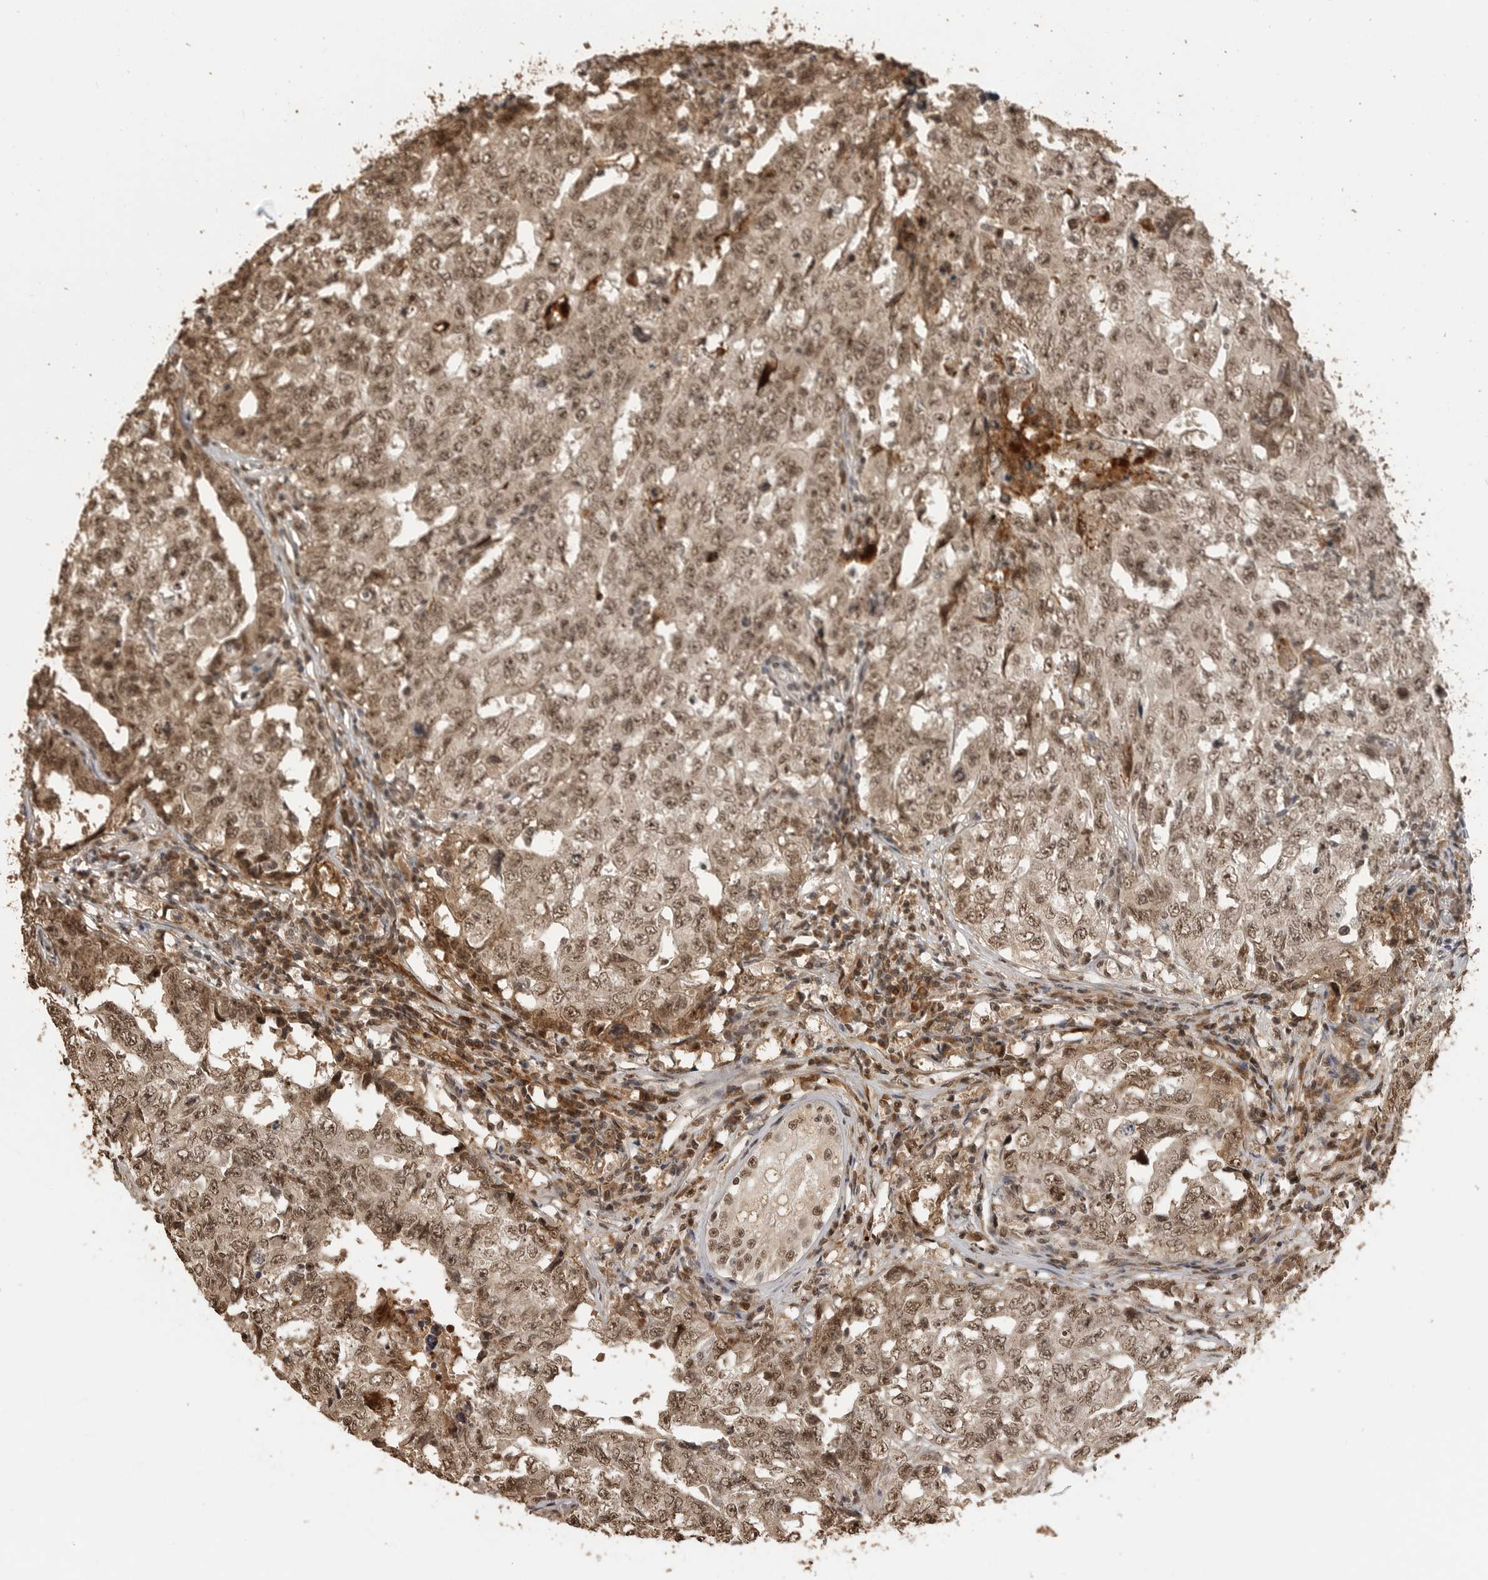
{"staining": {"intensity": "moderate", "quantity": ">75%", "location": "nuclear"}, "tissue": "testis cancer", "cell_type": "Tumor cells", "image_type": "cancer", "snomed": [{"axis": "morphology", "description": "Carcinoma, Embryonal, NOS"}, {"axis": "topography", "description": "Testis"}], "caption": "Tumor cells demonstrate moderate nuclear positivity in approximately >75% of cells in embryonal carcinoma (testis).", "gene": "CLOCK", "patient": {"sex": "male", "age": 26}}